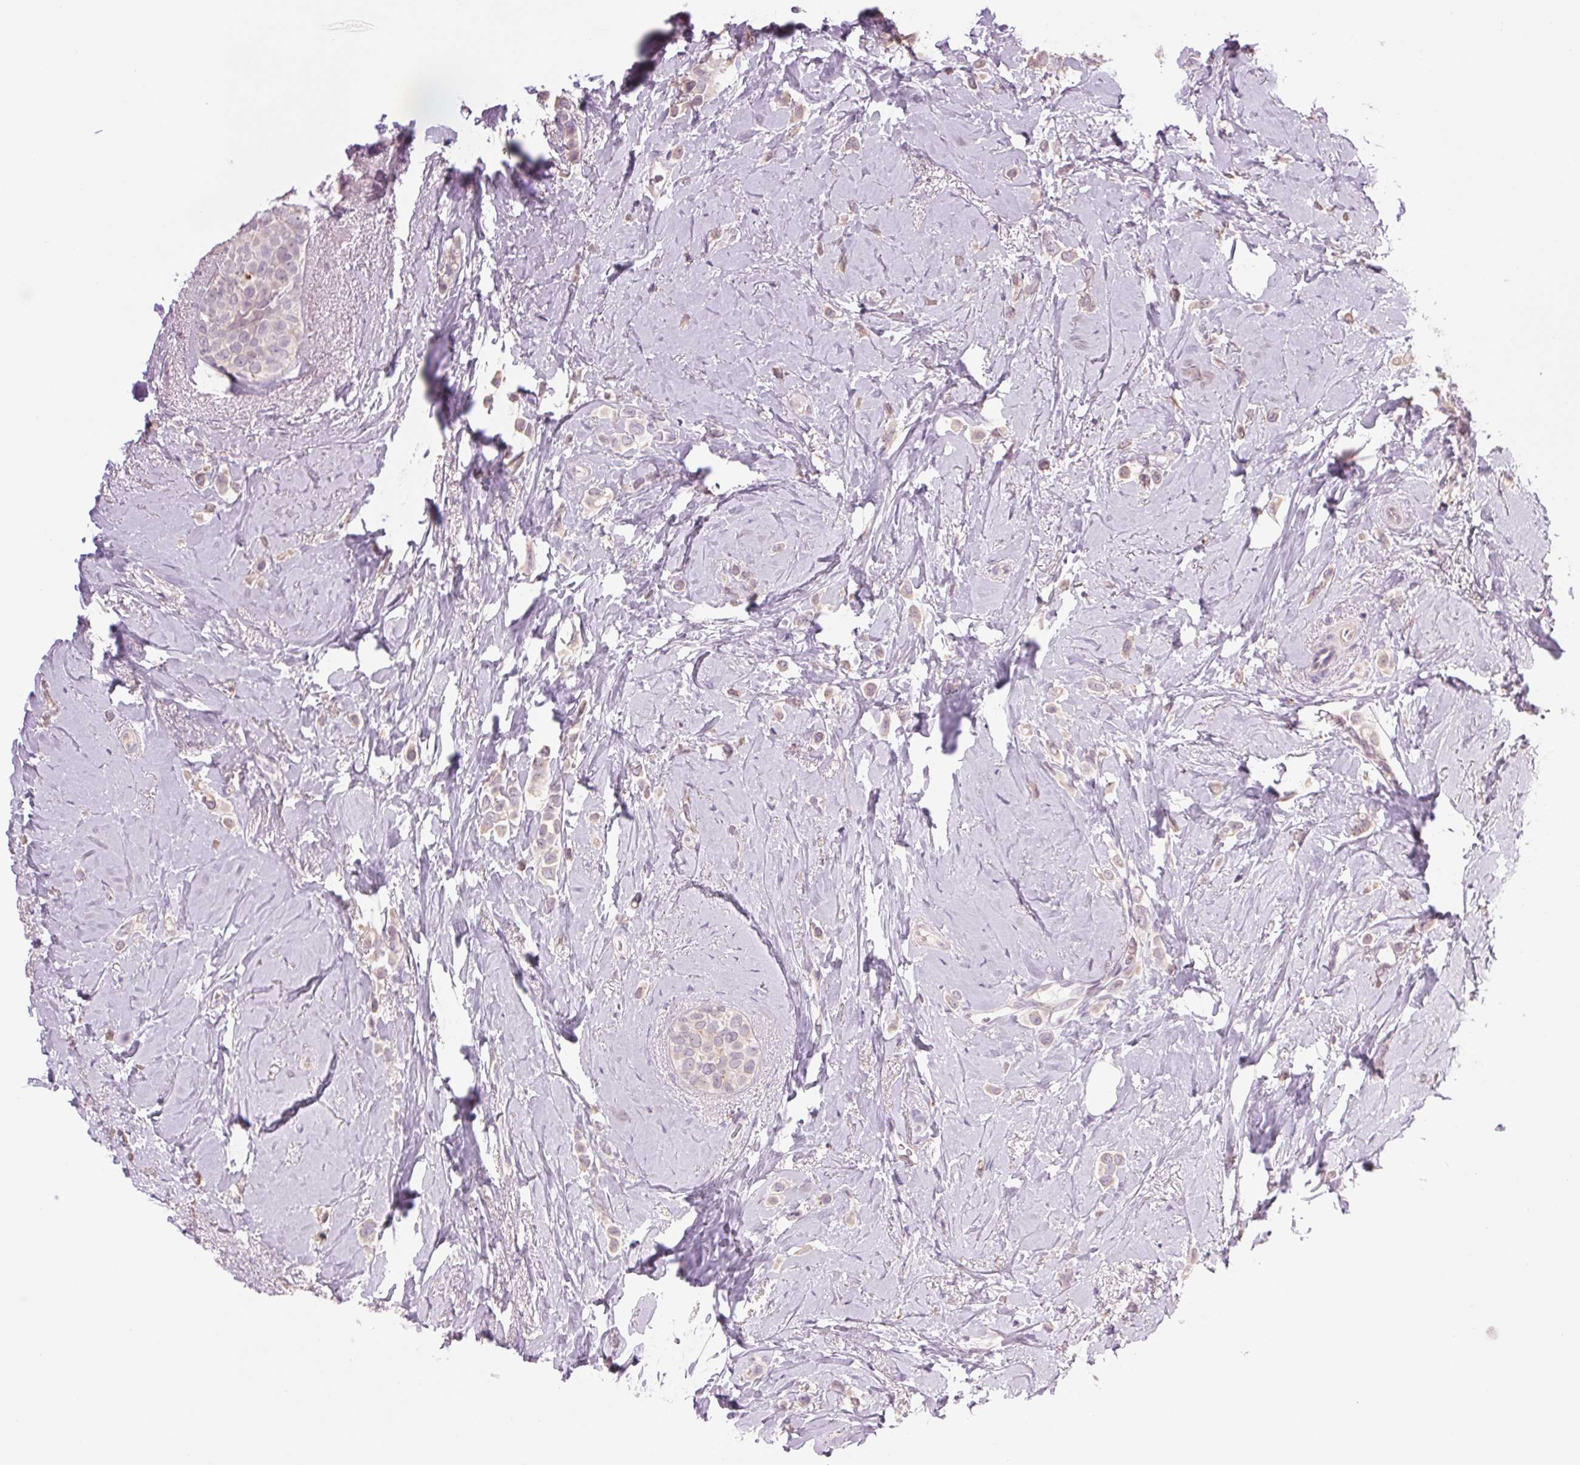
{"staining": {"intensity": "weak", "quantity": "<25%", "location": "cytoplasmic/membranous,nuclear"}, "tissue": "breast cancer", "cell_type": "Tumor cells", "image_type": "cancer", "snomed": [{"axis": "morphology", "description": "Lobular carcinoma"}, {"axis": "topography", "description": "Breast"}], "caption": "This is a histopathology image of immunohistochemistry staining of breast cancer, which shows no positivity in tumor cells.", "gene": "MPO", "patient": {"sex": "female", "age": 66}}